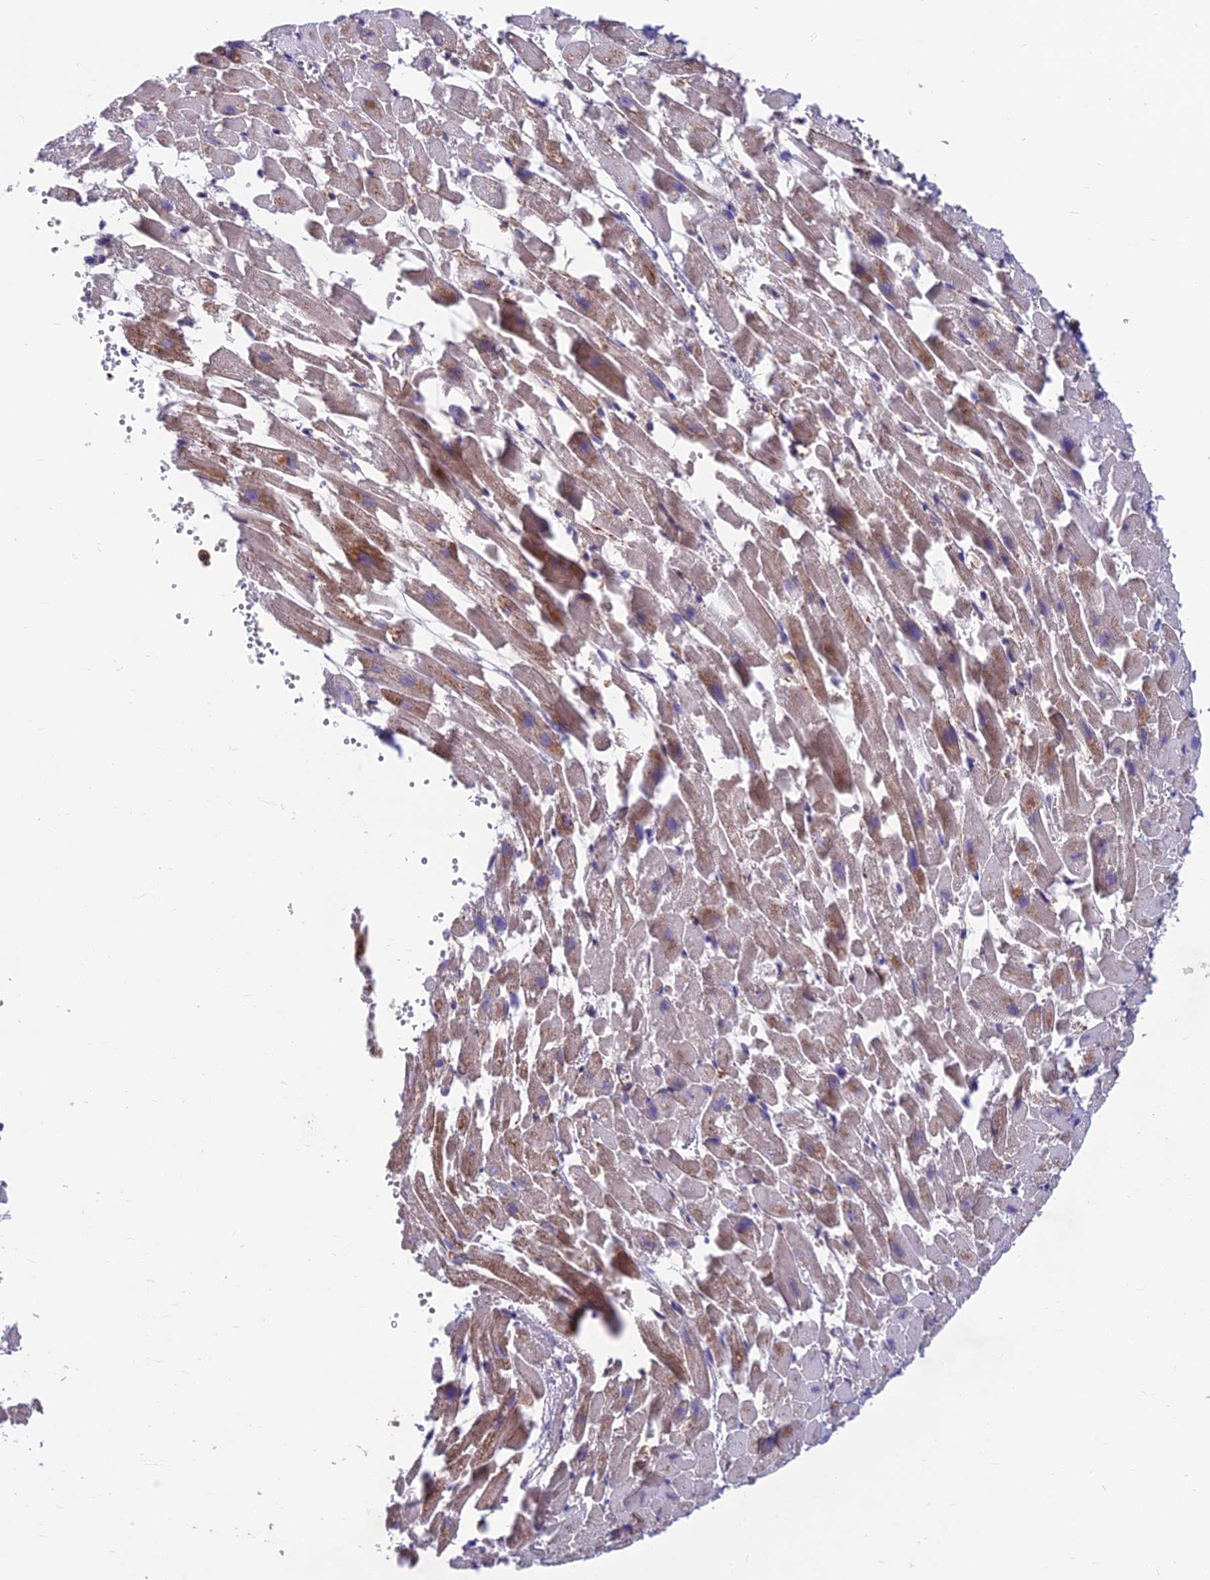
{"staining": {"intensity": "negative", "quantity": "none", "location": "none"}, "tissue": "heart muscle", "cell_type": "Cardiomyocytes", "image_type": "normal", "snomed": [{"axis": "morphology", "description": "Normal tissue, NOS"}, {"axis": "topography", "description": "Heart"}], "caption": "Micrograph shows no significant protein staining in cardiomyocytes of unremarkable heart muscle. (DAB immunohistochemistry with hematoxylin counter stain).", "gene": "RTN4RL1", "patient": {"sex": "female", "age": 64}}